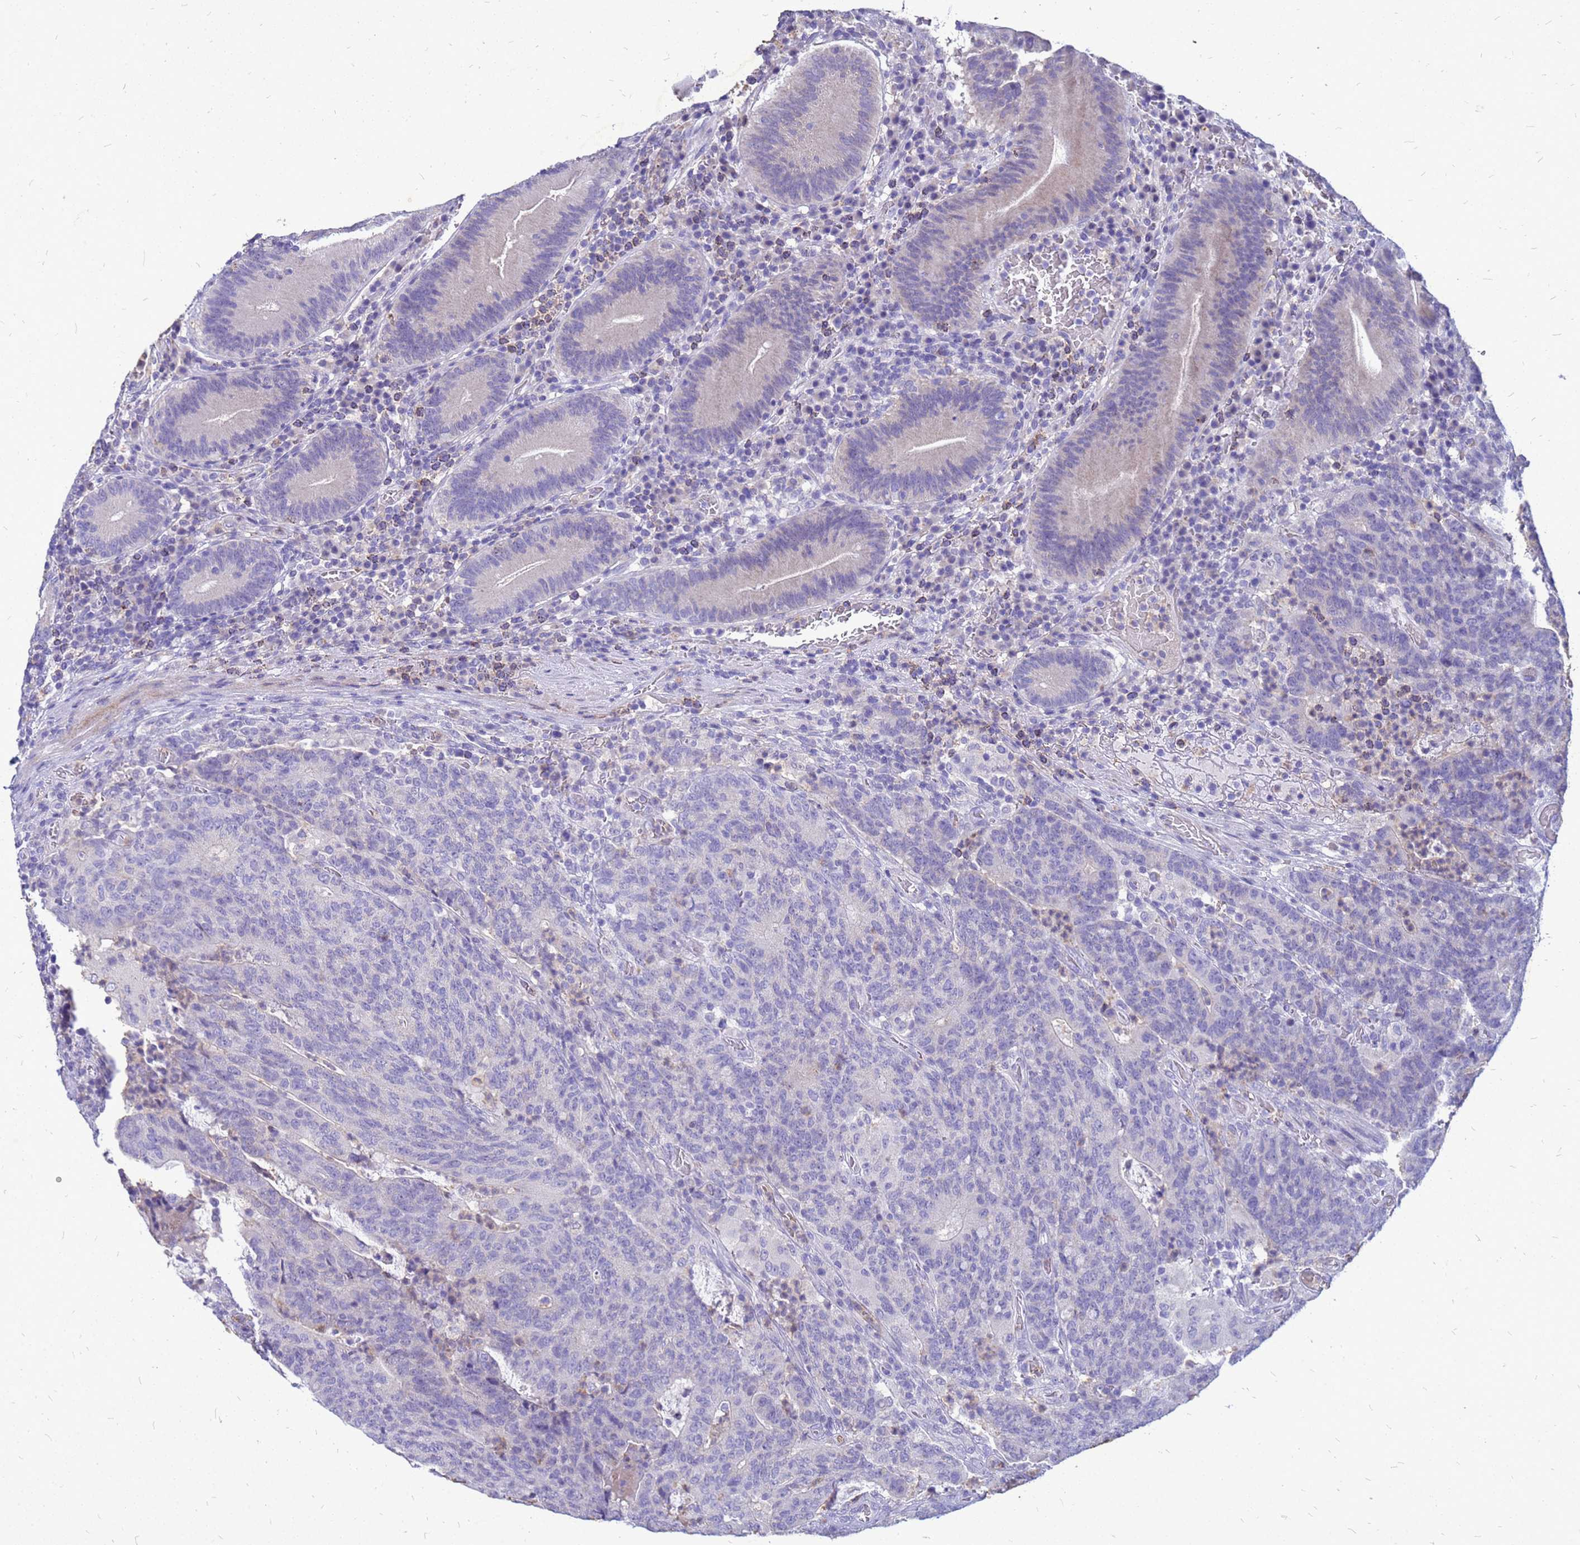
{"staining": {"intensity": "negative", "quantity": "none", "location": "none"}, "tissue": "colorectal cancer", "cell_type": "Tumor cells", "image_type": "cancer", "snomed": [{"axis": "morphology", "description": "Normal tissue, NOS"}, {"axis": "morphology", "description": "Adenocarcinoma, NOS"}, {"axis": "topography", "description": "Colon"}], "caption": "IHC of colorectal cancer exhibits no staining in tumor cells. (Brightfield microscopy of DAB immunohistochemistry (IHC) at high magnification).", "gene": "AKR1C1", "patient": {"sex": "female", "age": 75}}